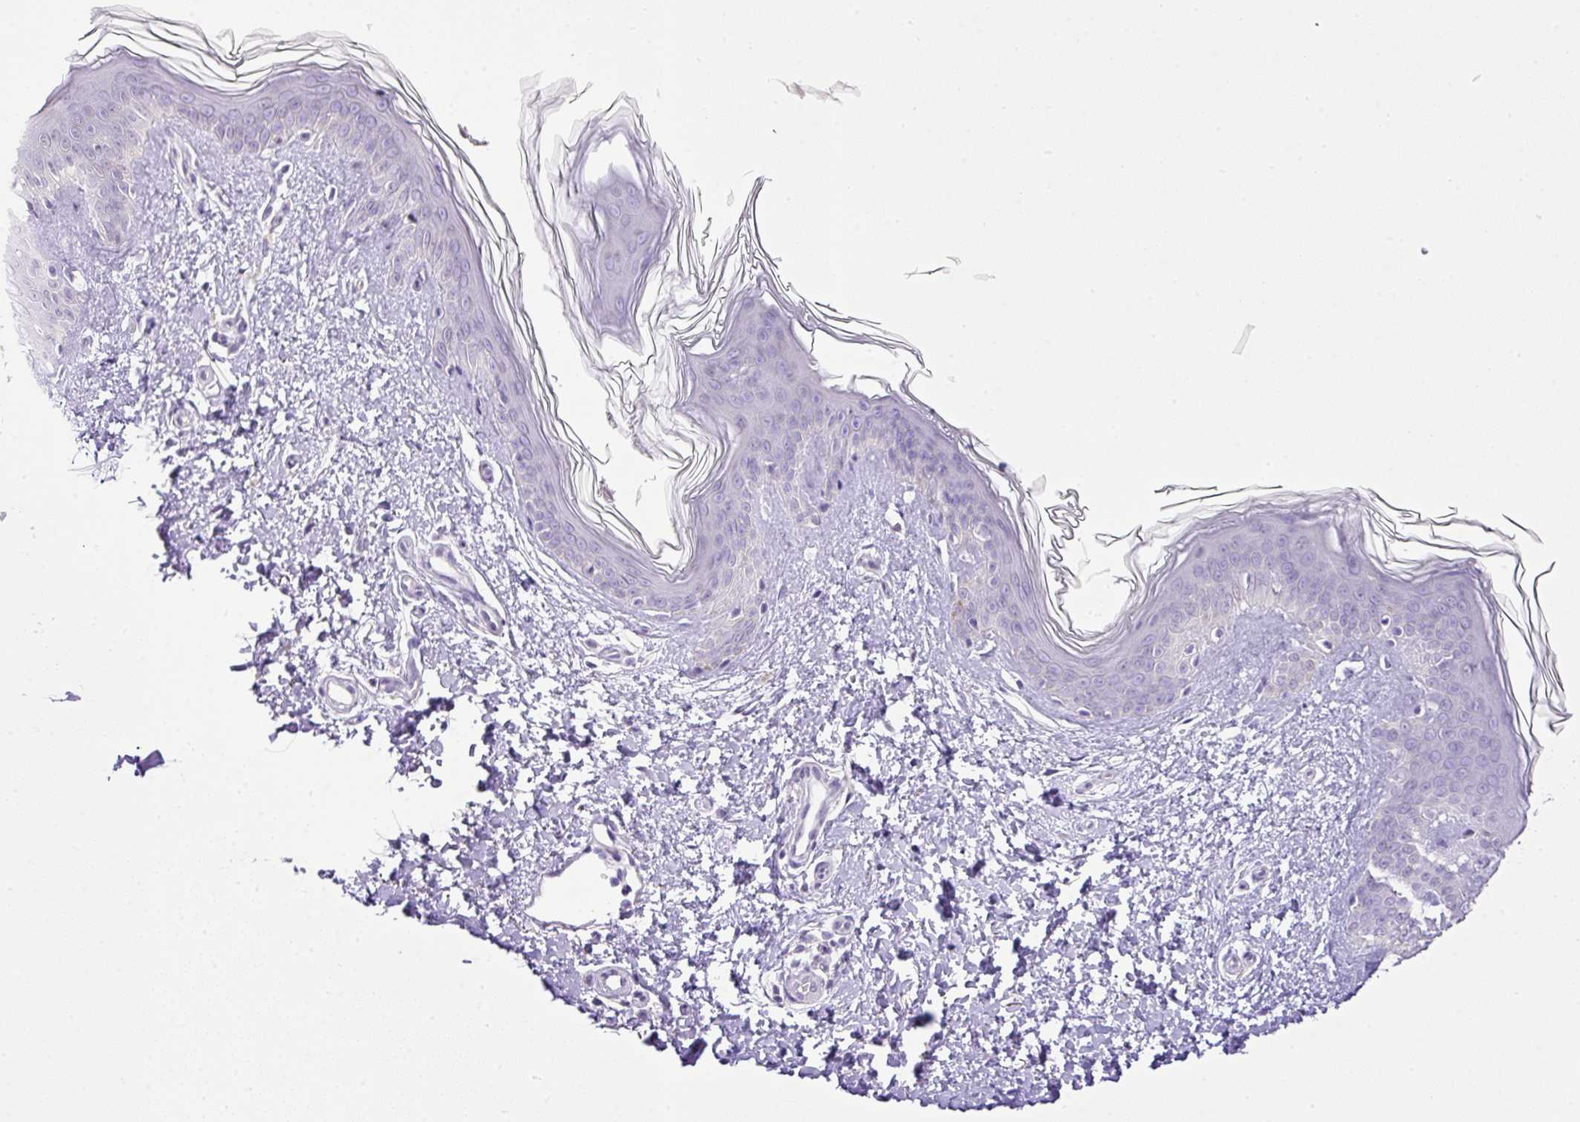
{"staining": {"intensity": "negative", "quantity": "none", "location": "none"}, "tissue": "skin", "cell_type": "Fibroblasts", "image_type": "normal", "snomed": [{"axis": "morphology", "description": "Normal tissue, NOS"}, {"axis": "topography", "description": "Skin"}], "caption": "IHC image of unremarkable skin: skin stained with DAB (3,3'-diaminobenzidine) shows no significant protein staining in fibroblasts. (DAB IHC, high magnification).", "gene": "DIP2A", "patient": {"sex": "female", "age": 41}}